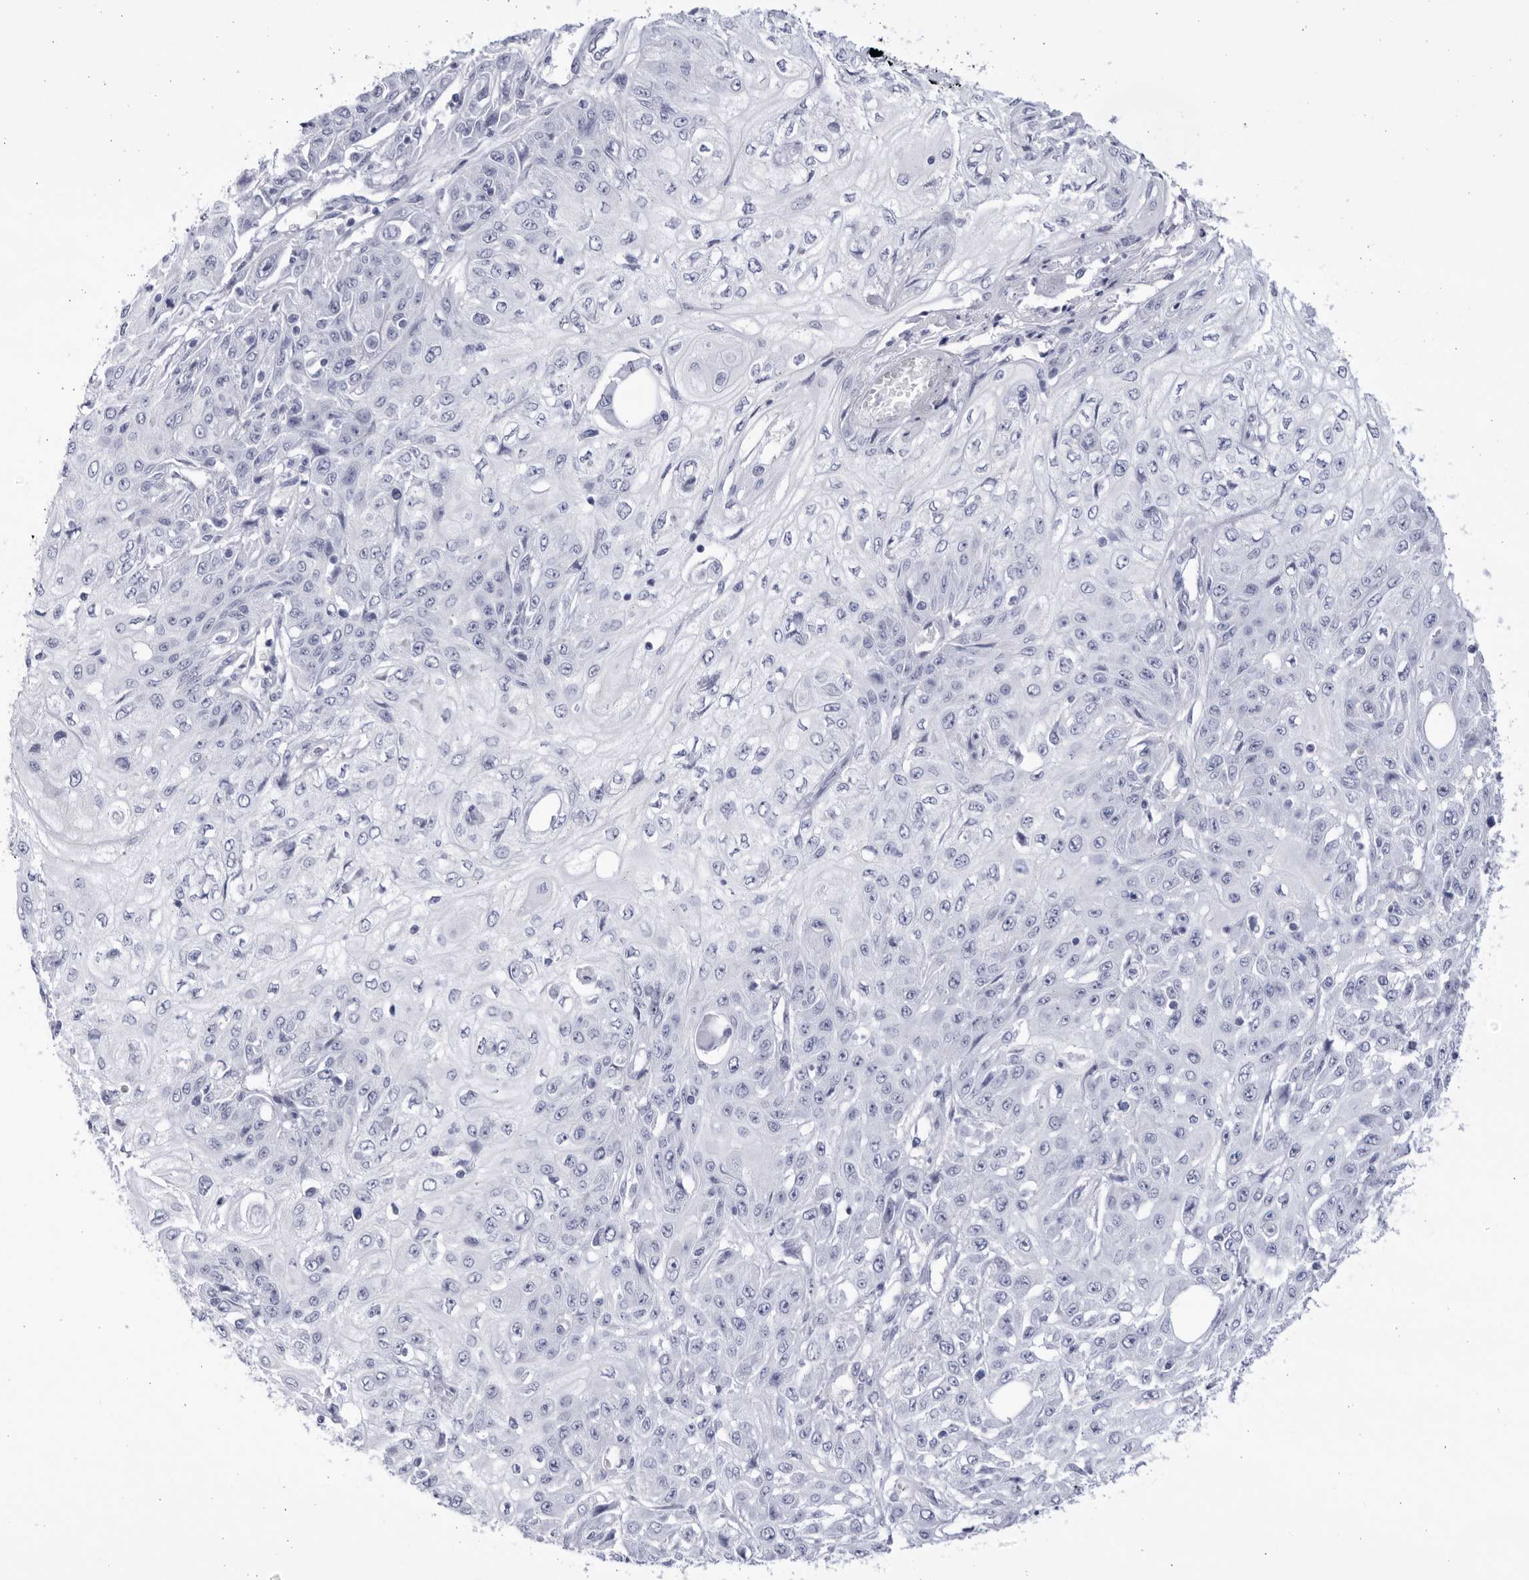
{"staining": {"intensity": "negative", "quantity": "none", "location": "none"}, "tissue": "skin cancer", "cell_type": "Tumor cells", "image_type": "cancer", "snomed": [{"axis": "morphology", "description": "Squamous cell carcinoma, NOS"}, {"axis": "morphology", "description": "Squamous cell carcinoma, metastatic, NOS"}, {"axis": "topography", "description": "Skin"}, {"axis": "topography", "description": "Lymph node"}], "caption": "Immunohistochemical staining of human squamous cell carcinoma (skin) exhibits no significant staining in tumor cells.", "gene": "CCDC181", "patient": {"sex": "male", "age": 75}}